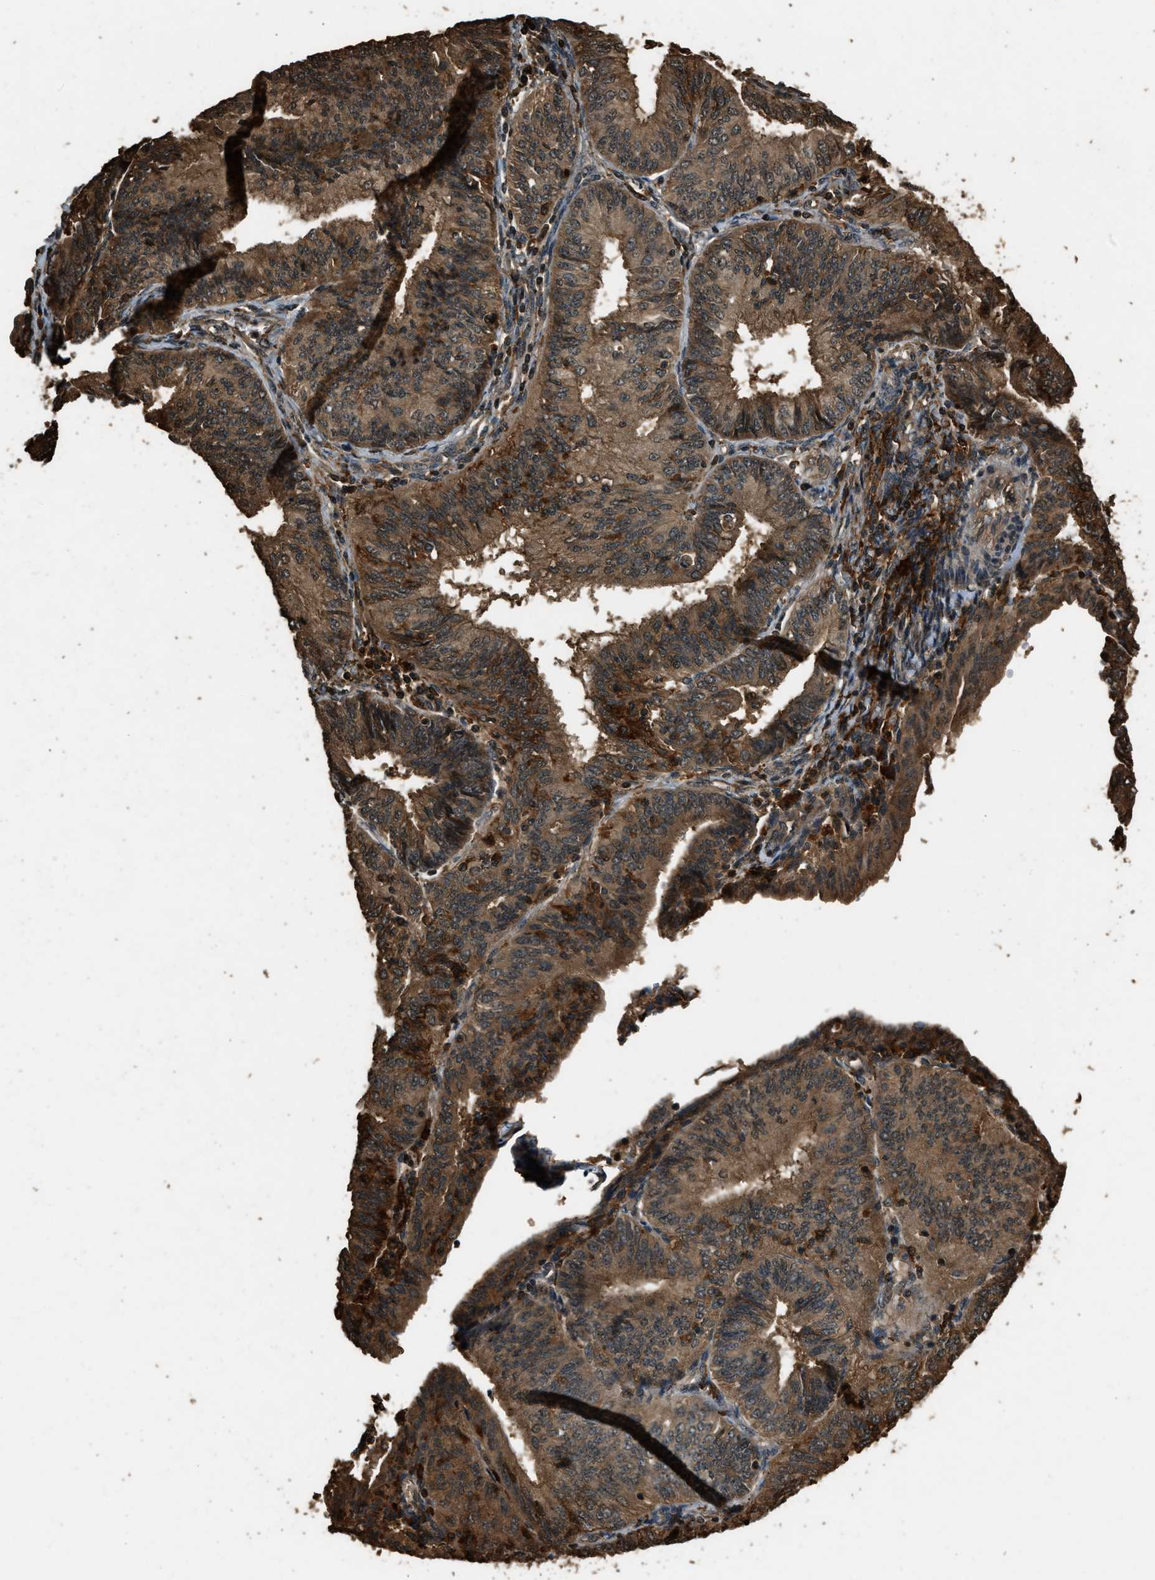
{"staining": {"intensity": "moderate", "quantity": ">75%", "location": "cytoplasmic/membranous"}, "tissue": "endometrial cancer", "cell_type": "Tumor cells", "image_type": "cancer", "snomed": [{"axis": "morphology", "description": "Adenocarcinoma, NOS"}, {"axis": "topography", "description": "Endometrium"}], "caption": "Immunohistochemical staining of human adenocarcinoma (endometrial) displays moderate cytoplasmic/membranous protein staining in approximately >75% of tumor cells.", "gene": "RAP2A", "patient": {"sex": "female", "age": 58}}